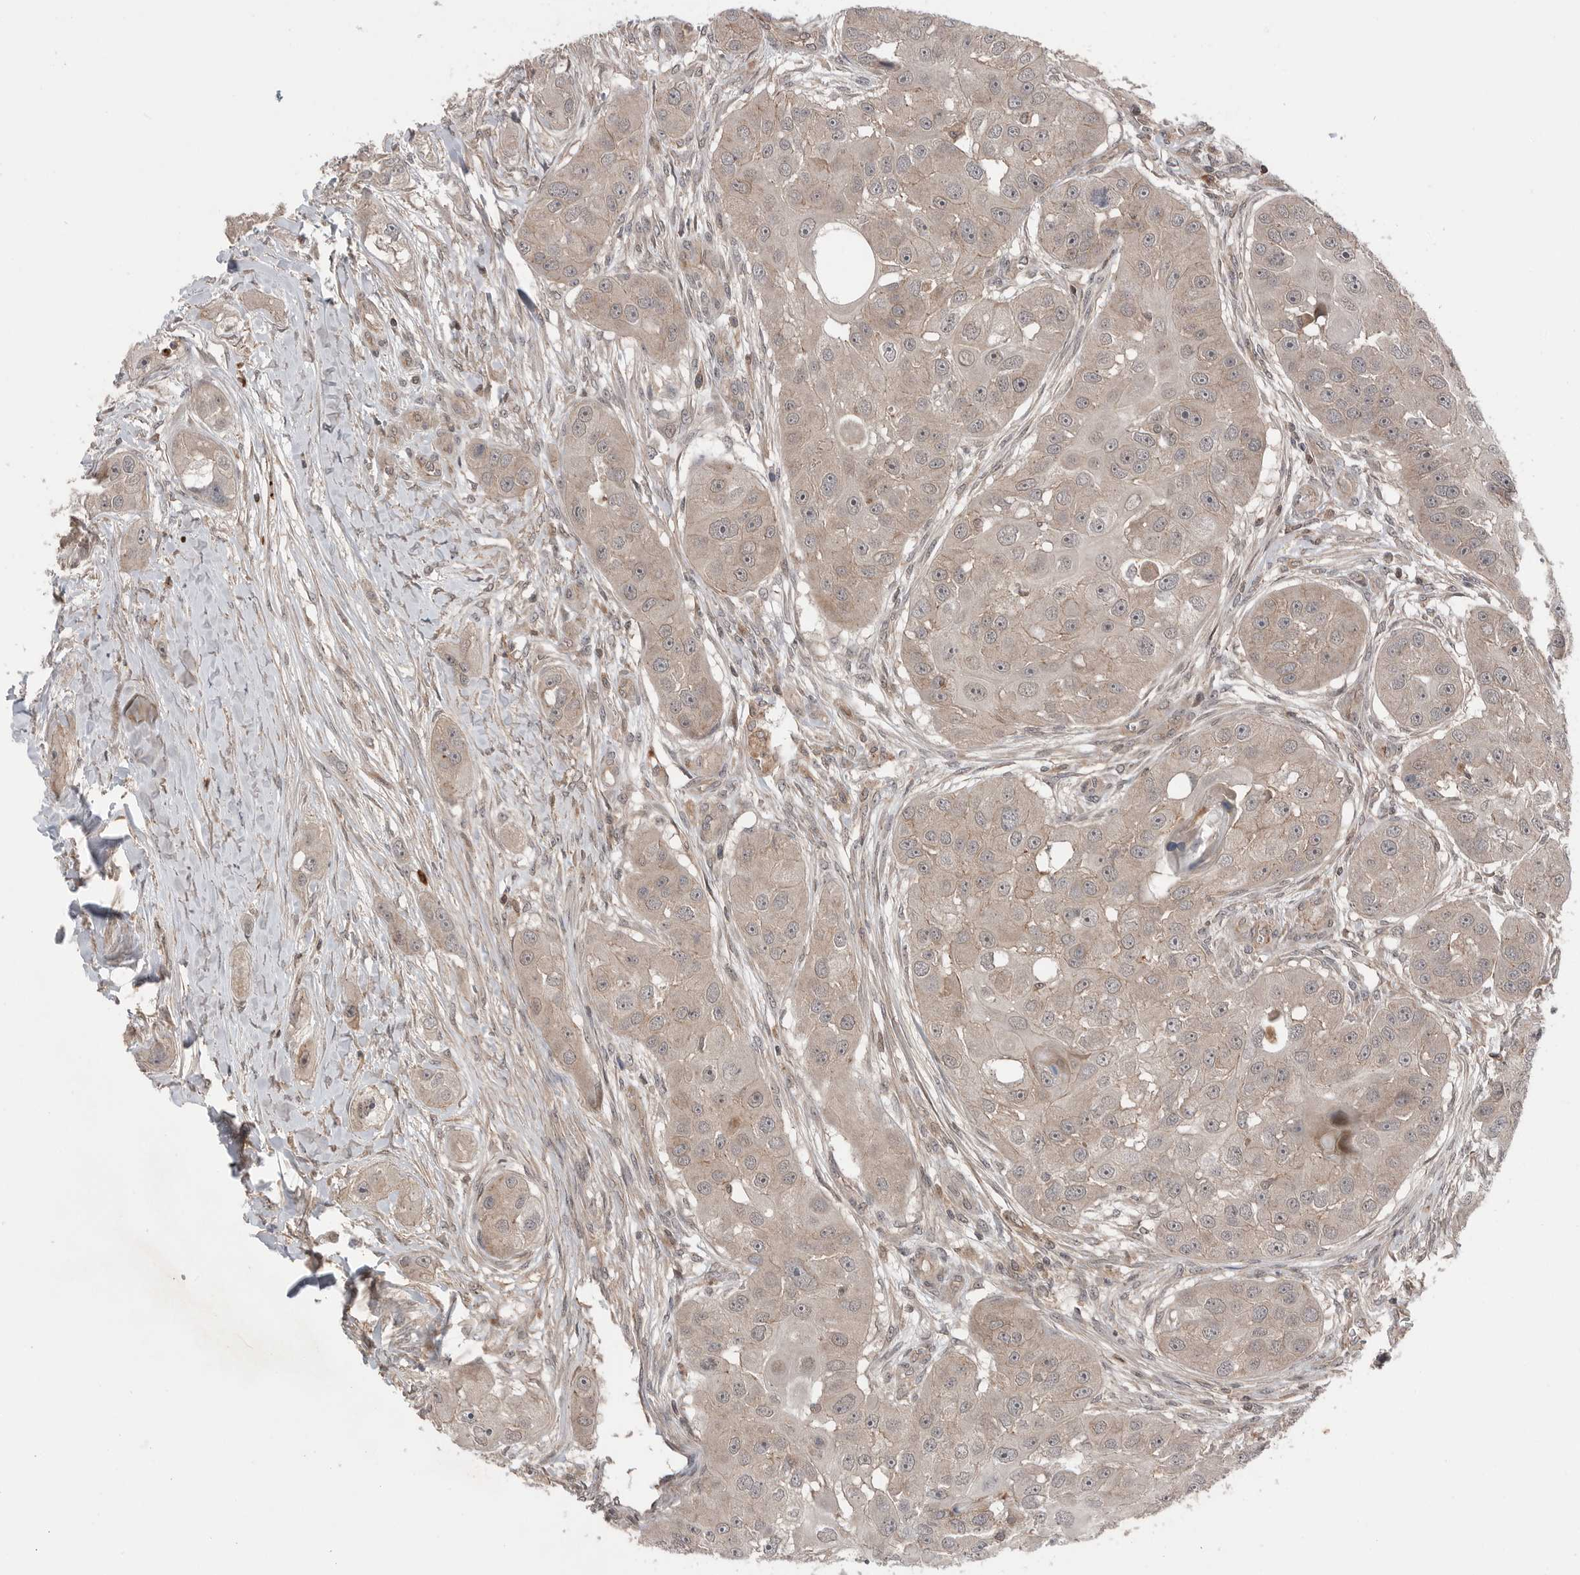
{"staining": {"intensity": "weak", "quantity": "<25%", "location": "cytoplasmic/membranous"}, "tissue": "head and neck cancer", "cell_type": "Tumor cells", "image_type": "cancer", "snomed": [{"axis": "morphology", "description": "Normal tissue, NOS"}, {"axis": "morphology", "description": "Squamous cell carcinoma, NOS"}, {"axis": "topography", "description": "Skeletal muscle"}, {"axis": "topography", "description": "Head-Neck"}], "caption": "Tumor cells are negative for brown protein staining in head and neck cancer (squamous cell carcinoma). The staining was performed using DAB to visualize the protein expression in brown, while the nuclei were stained in blue with hematoxylin (Magnification: 20x).", "gene": "PEAK1", "patient": {"sex": "male", "age": 51}}